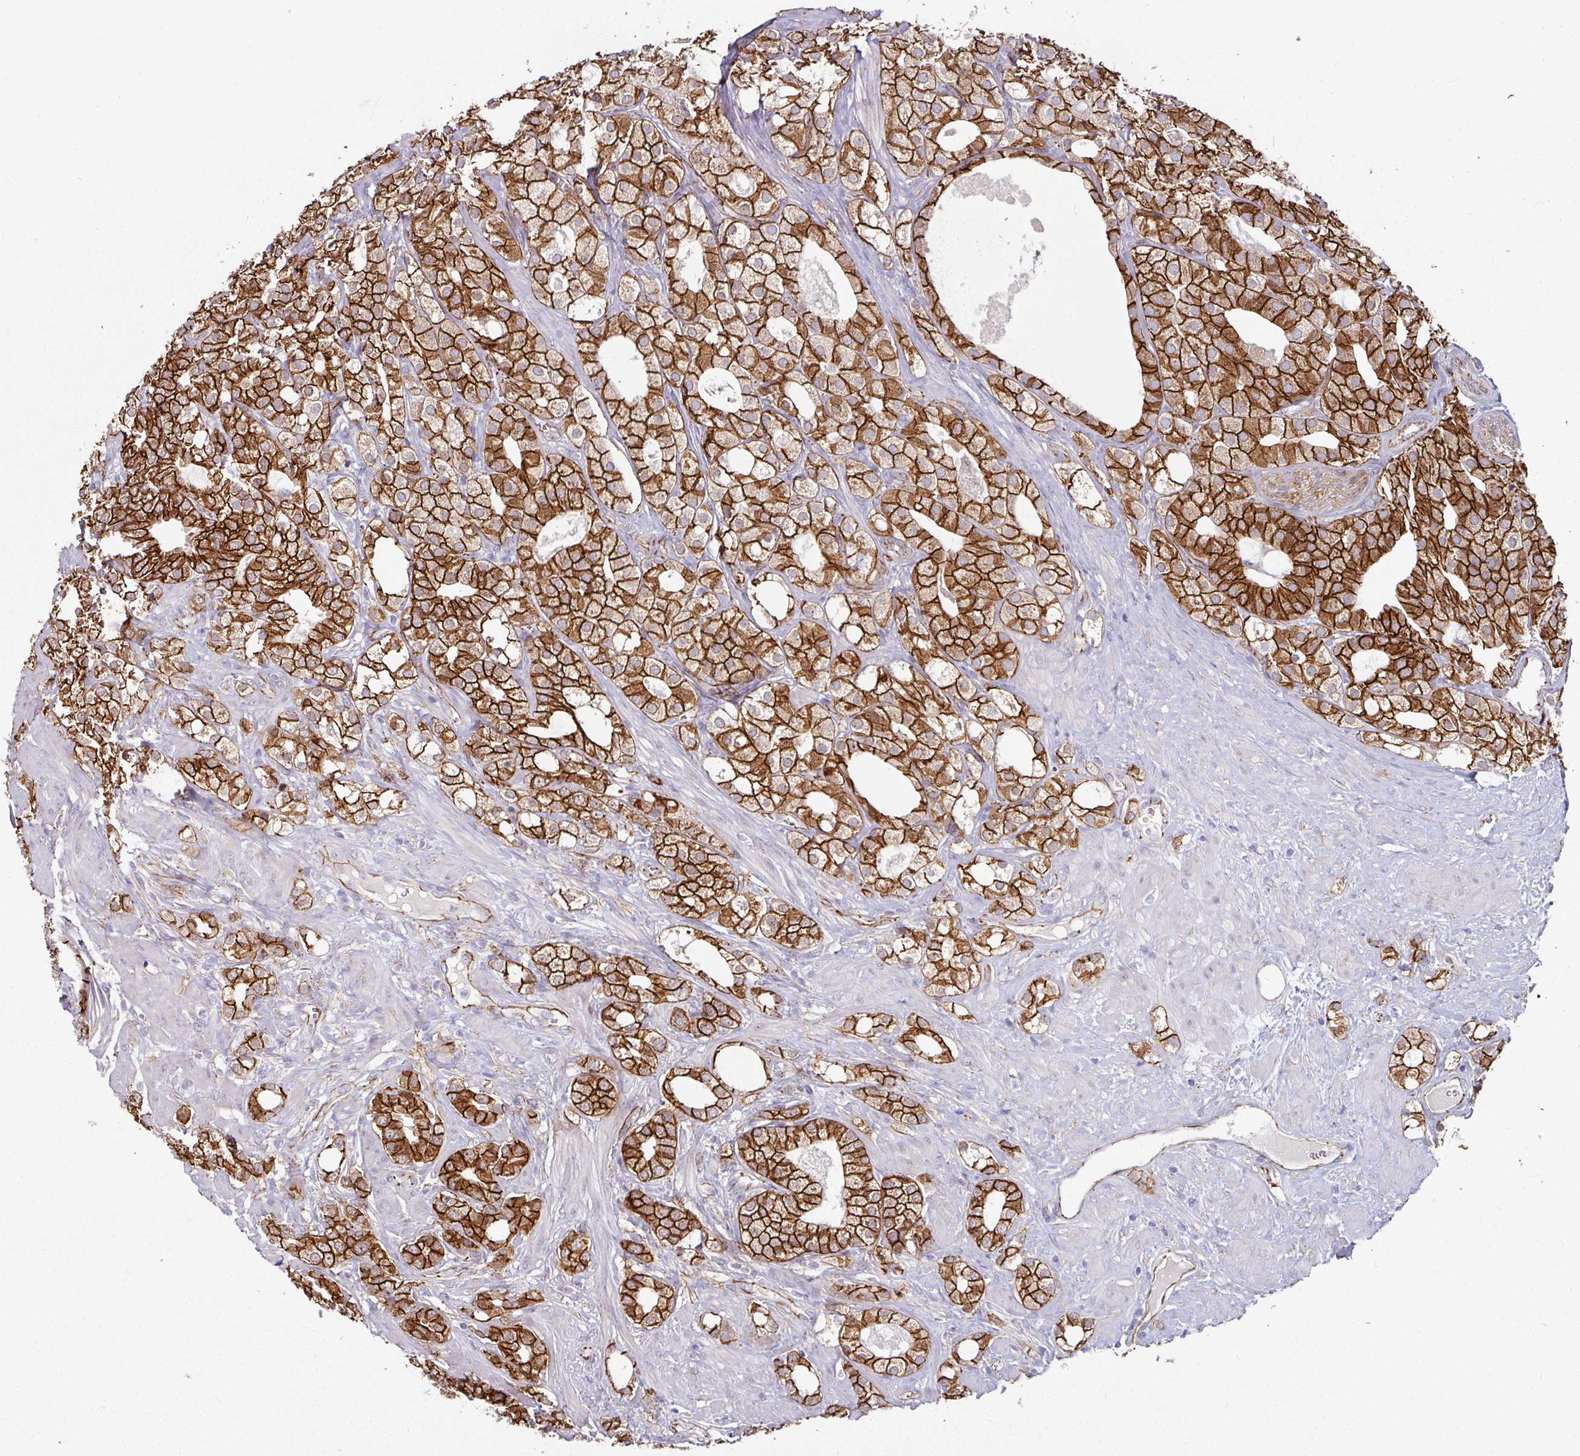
{"staining": {"intensity": "strong", "quantity": ">75%", "location": "cytoplasmic/membranous"}, "tissue": "prostate cancer", "cell_type": "Tumor cells", "image_type": "cancer", "snomed": [{"axis": "morphology", "description": "Adenocarcinoma, High grade"}, {"axis": "topography", "description": "Prostate"}], "caption": "Human prostate cancer stained with a protein marker exhibits strong staining in tumor cells.", "gene": "JUP", "patient": {"sex": "male", "age": 50}}